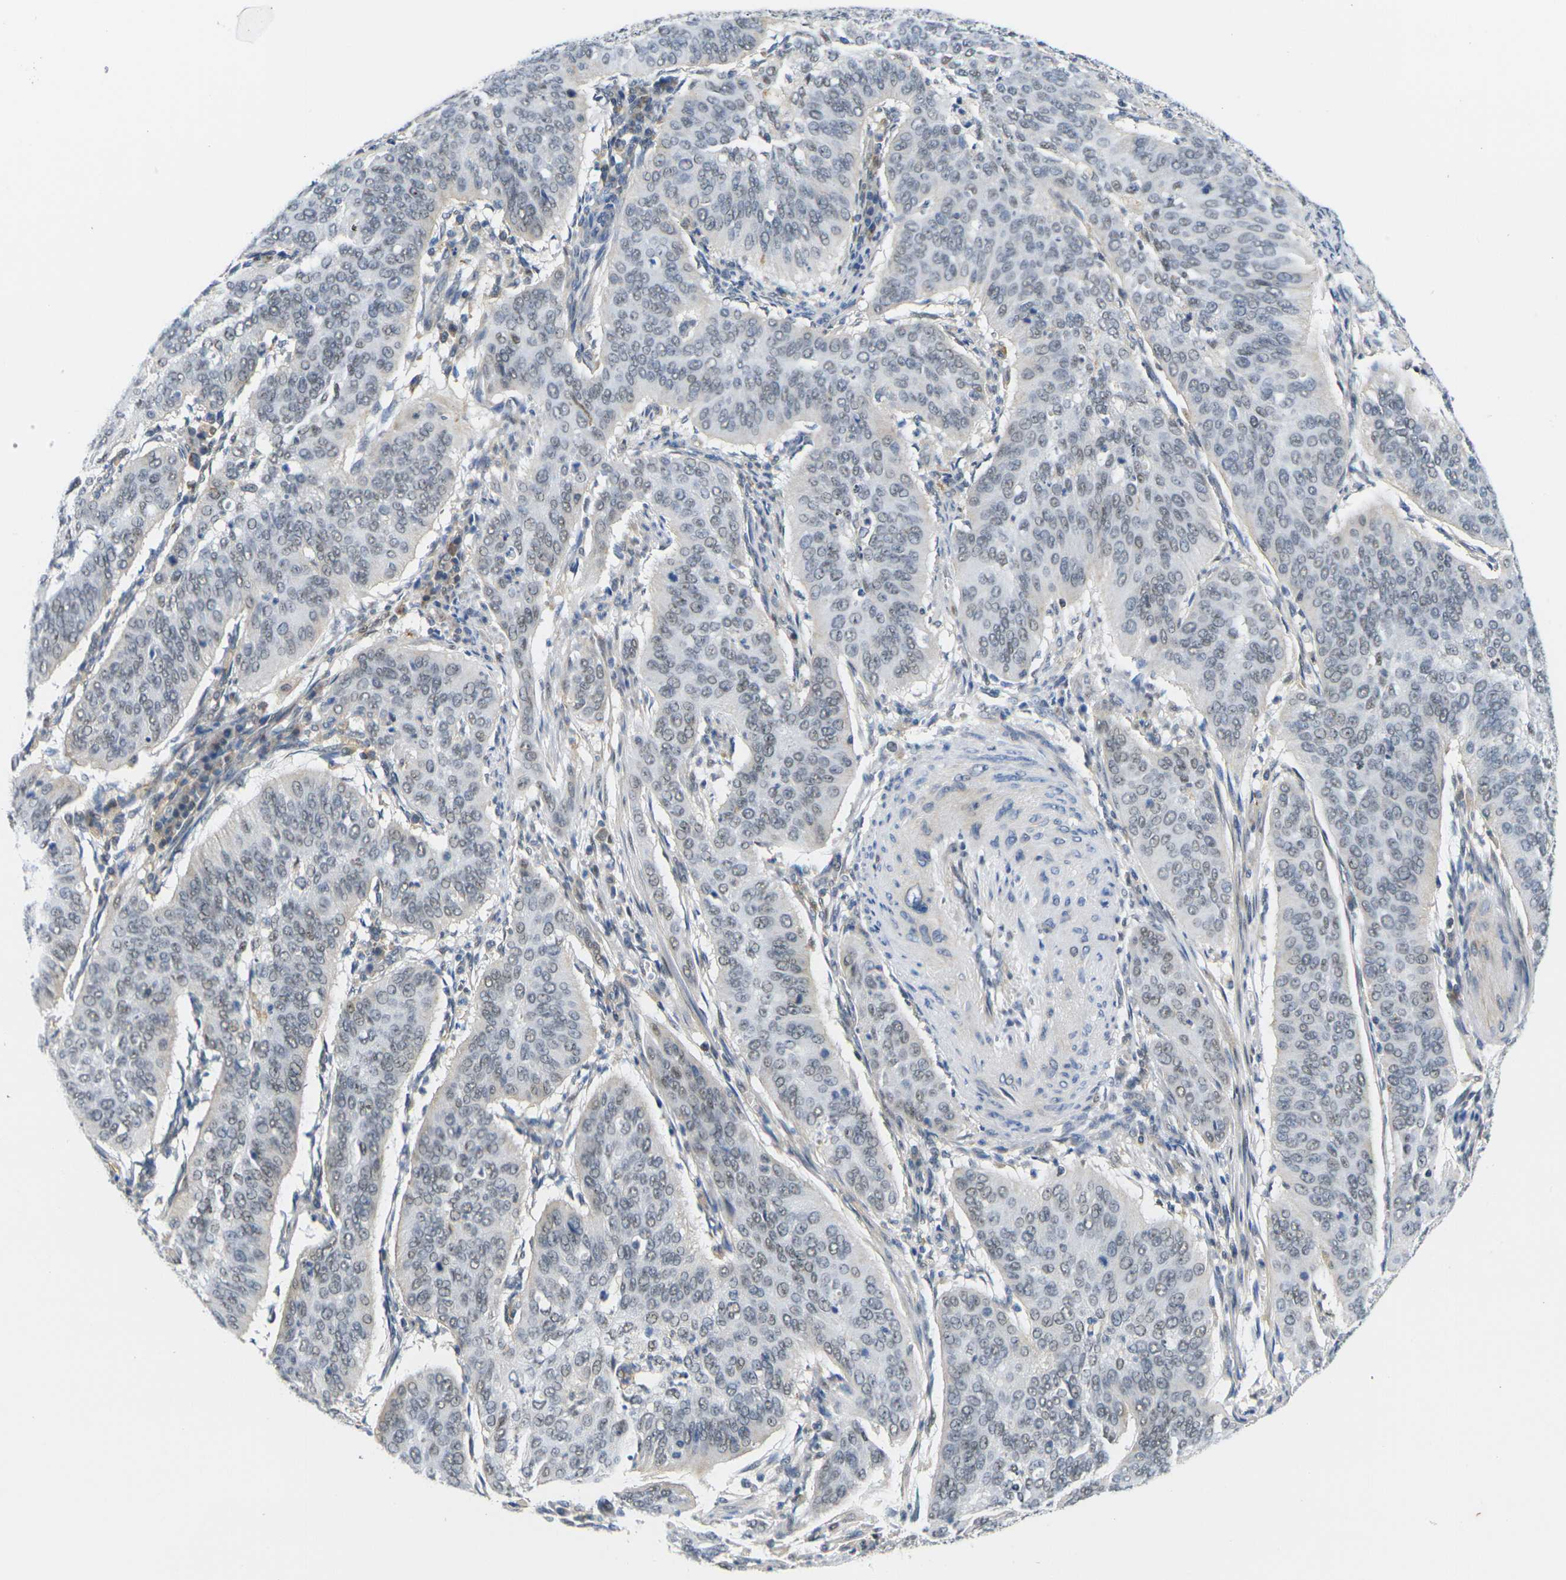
{"staining": {"intensity": "weak", "quantity": "25%-75%", "location": "nuclear"}, "tissue": "cervical cancer", "cell_type": "Tumor cells", "image_type": "cancer", "snomed": [{"axis": "morphology", "description": "Normal tissue, NOS"}, {"axis": "morphology", "description": "Squamous cell carcinoma, NOS"}, {"axis": "topography", "description": "Cervix"}], "caption": "Immunohistochemical staining of human cervical cancer (squamous cell carcinoma) exhibits low levels of weak nuclear staining in approximately 25%-75% of tumor cells.", "gene": "OTOF", "patient": {"sex": "female", "age": 39}}